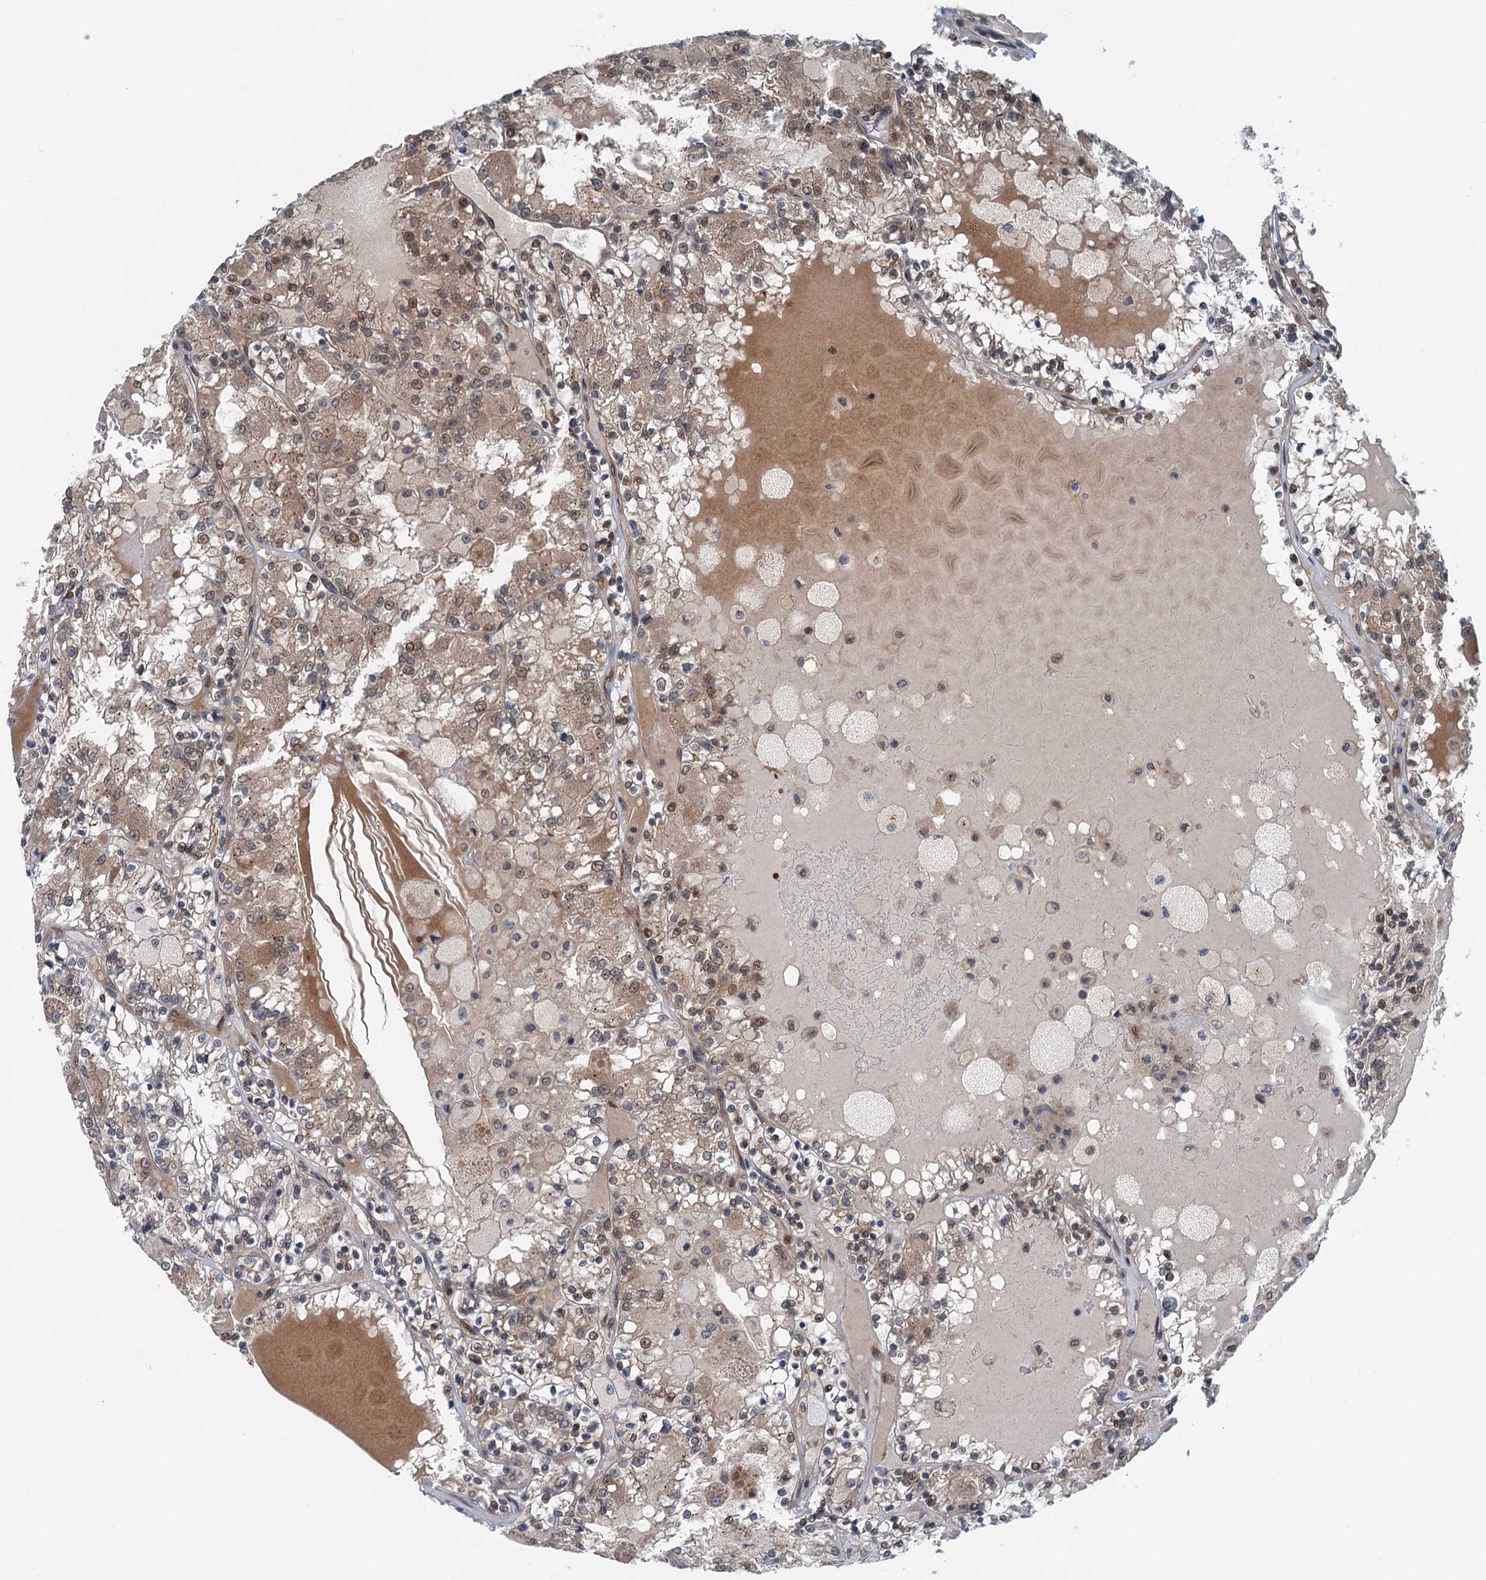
{"staining": {"intensity": "moderate", "quantity": "25%-75%", "location": "cytoplasmic/membranous,nuclear"}, "tissue": "renal cancer", "cell_type": "Tumor cells", "image_type": "cancer", "snomed": [{"axis": "morphology", "description": "Adenocarcinoma, NOS"}, {"axis": "topography", "description": "Kidney"}], "caption": "Tumor cells reveal medium levels of moderate cytoplasmic/membranous and nuclear positivity in approximately 25%-75% of cells in human renal cancer. (DAB (3,3'-diaminobenzidine) = brown stain, brightfield microscopy at high magnification).", "gene": "DYNC2I2", "patient": {"sex": "female", "age": 56}}